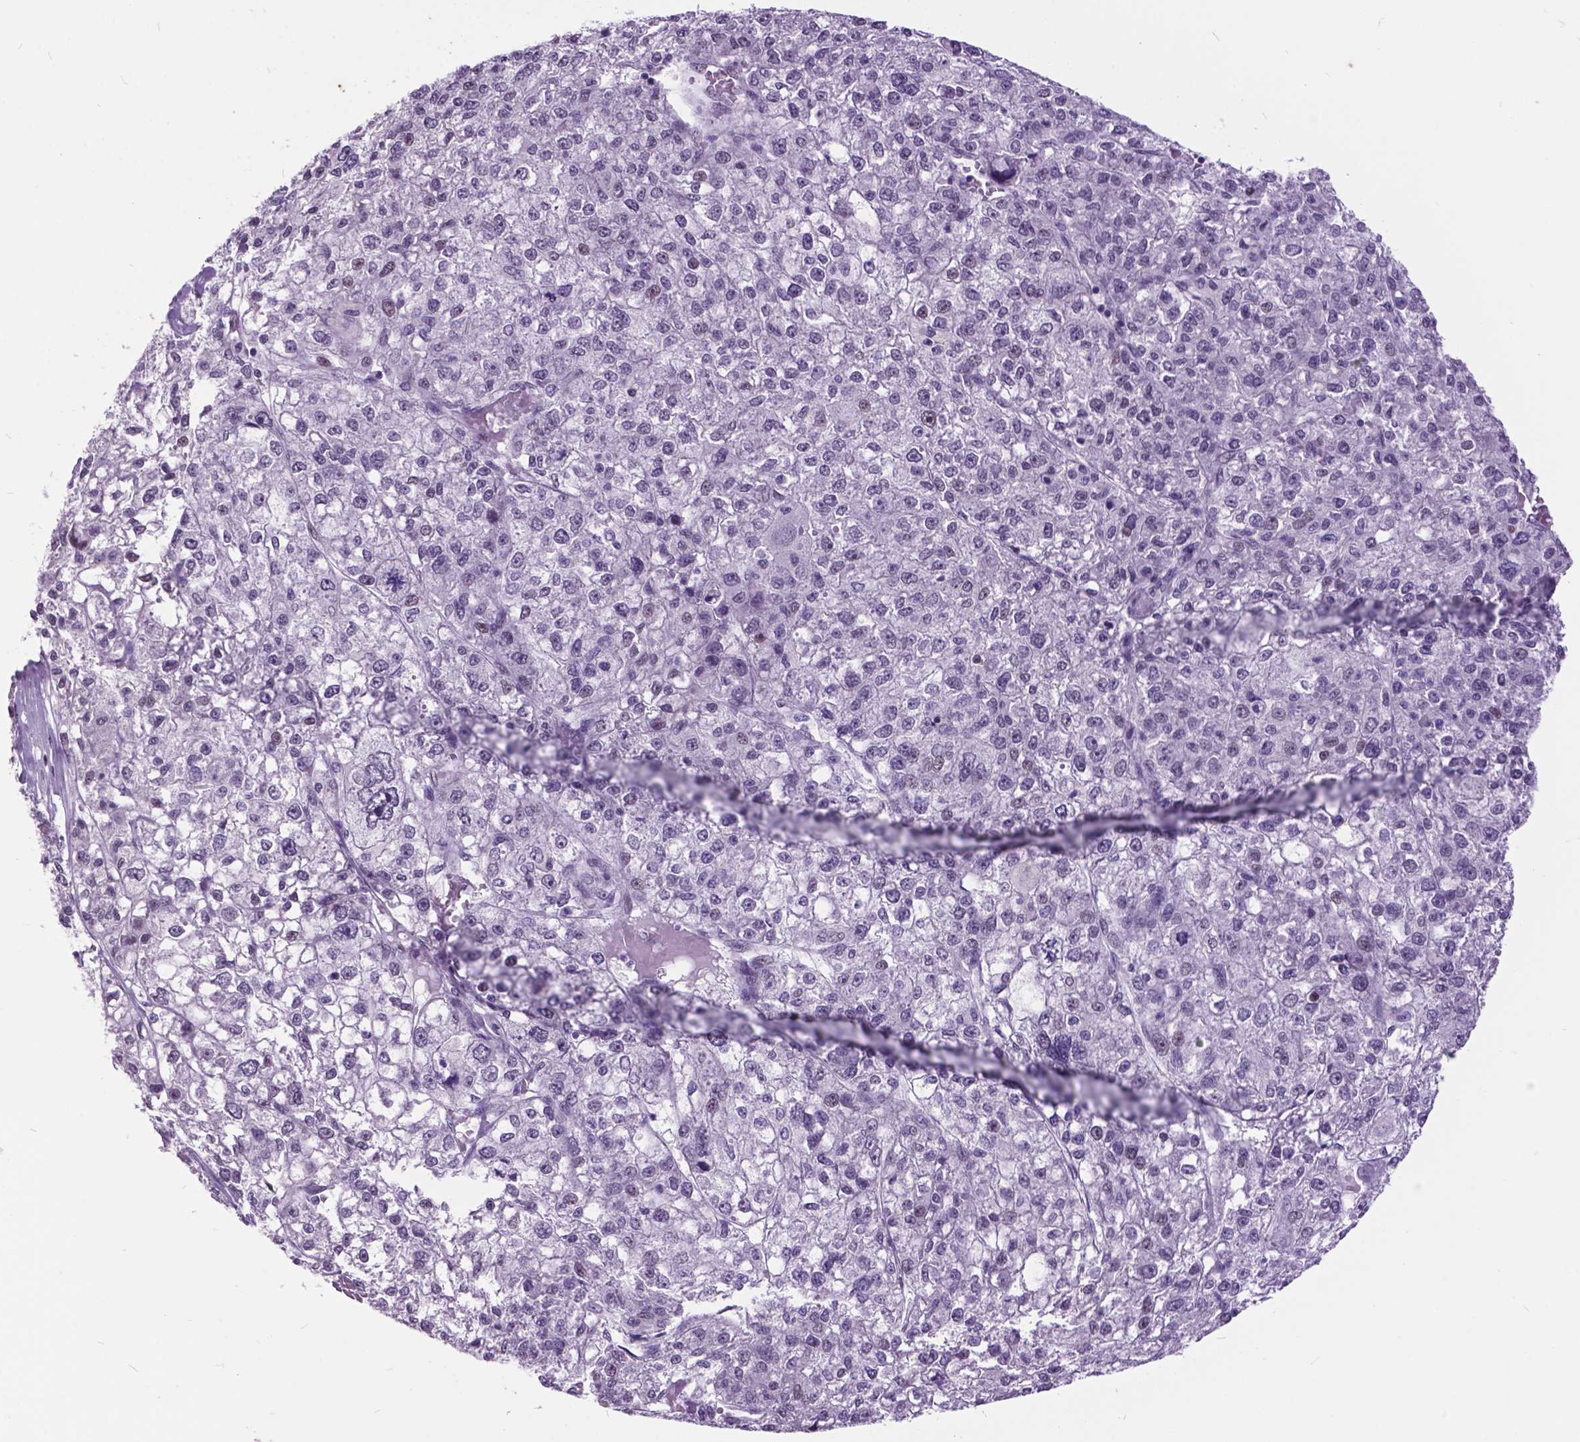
{"staining": {"intensity": "negative", "quantity": "none", "location": "none"}, "tissue": "liver cancer", "cell_type": "Tumor cells", "image_type": "cancer", "snomed": [{"axis": "morphology", "description": "Carcinoma, Hepatocellular, NOS"}, {"axis": "topography", "description": "Liver"}], "caption": "Hepatocellular carcinoma (liver) stained for a protein using immunohistochemistry (IHC) demonstrates no expression tumor cells.", "gene": "DPF3", "patient": {"sex": "male", "age": 56}}